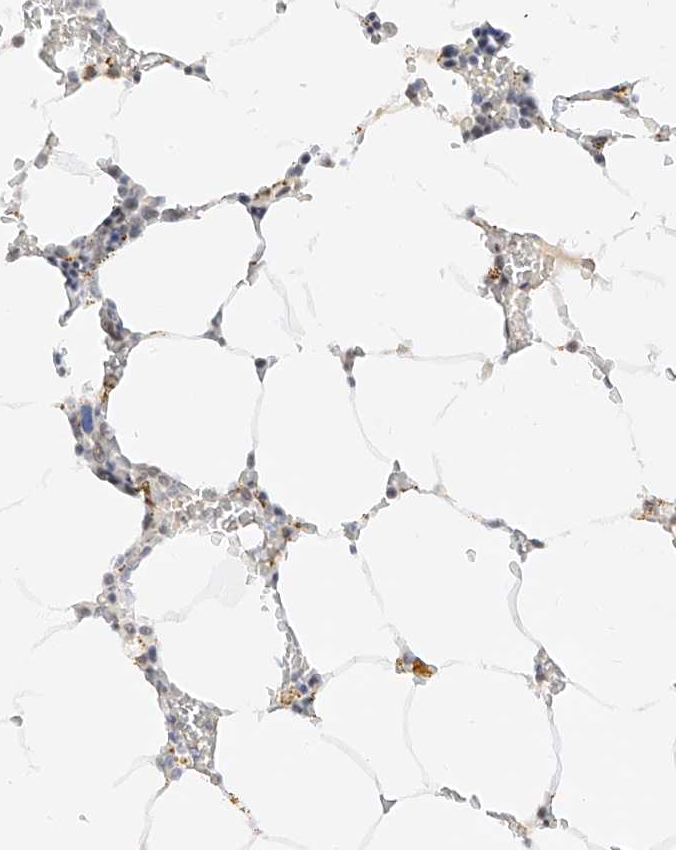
{"staining": {"intensity": "negative", "quantity": "none", "location": "none"}, "tissue": "bone marrow", "cell_type": "Hematopoietic cells", "image_type": "normal", "snomed": [{"axis": "morphology", "description": "Normal tissue, NOS"}, {"axis": "topography", "description": "Bone marrow"}], "caption": "DAB (3,3'-diaminobenzidine) immunohistochemical staining of benign bone marrow displays no significant staining in hematopoietic cells.", "gene": "NRF1", "patient": {"sex": "male", "age": 70}}